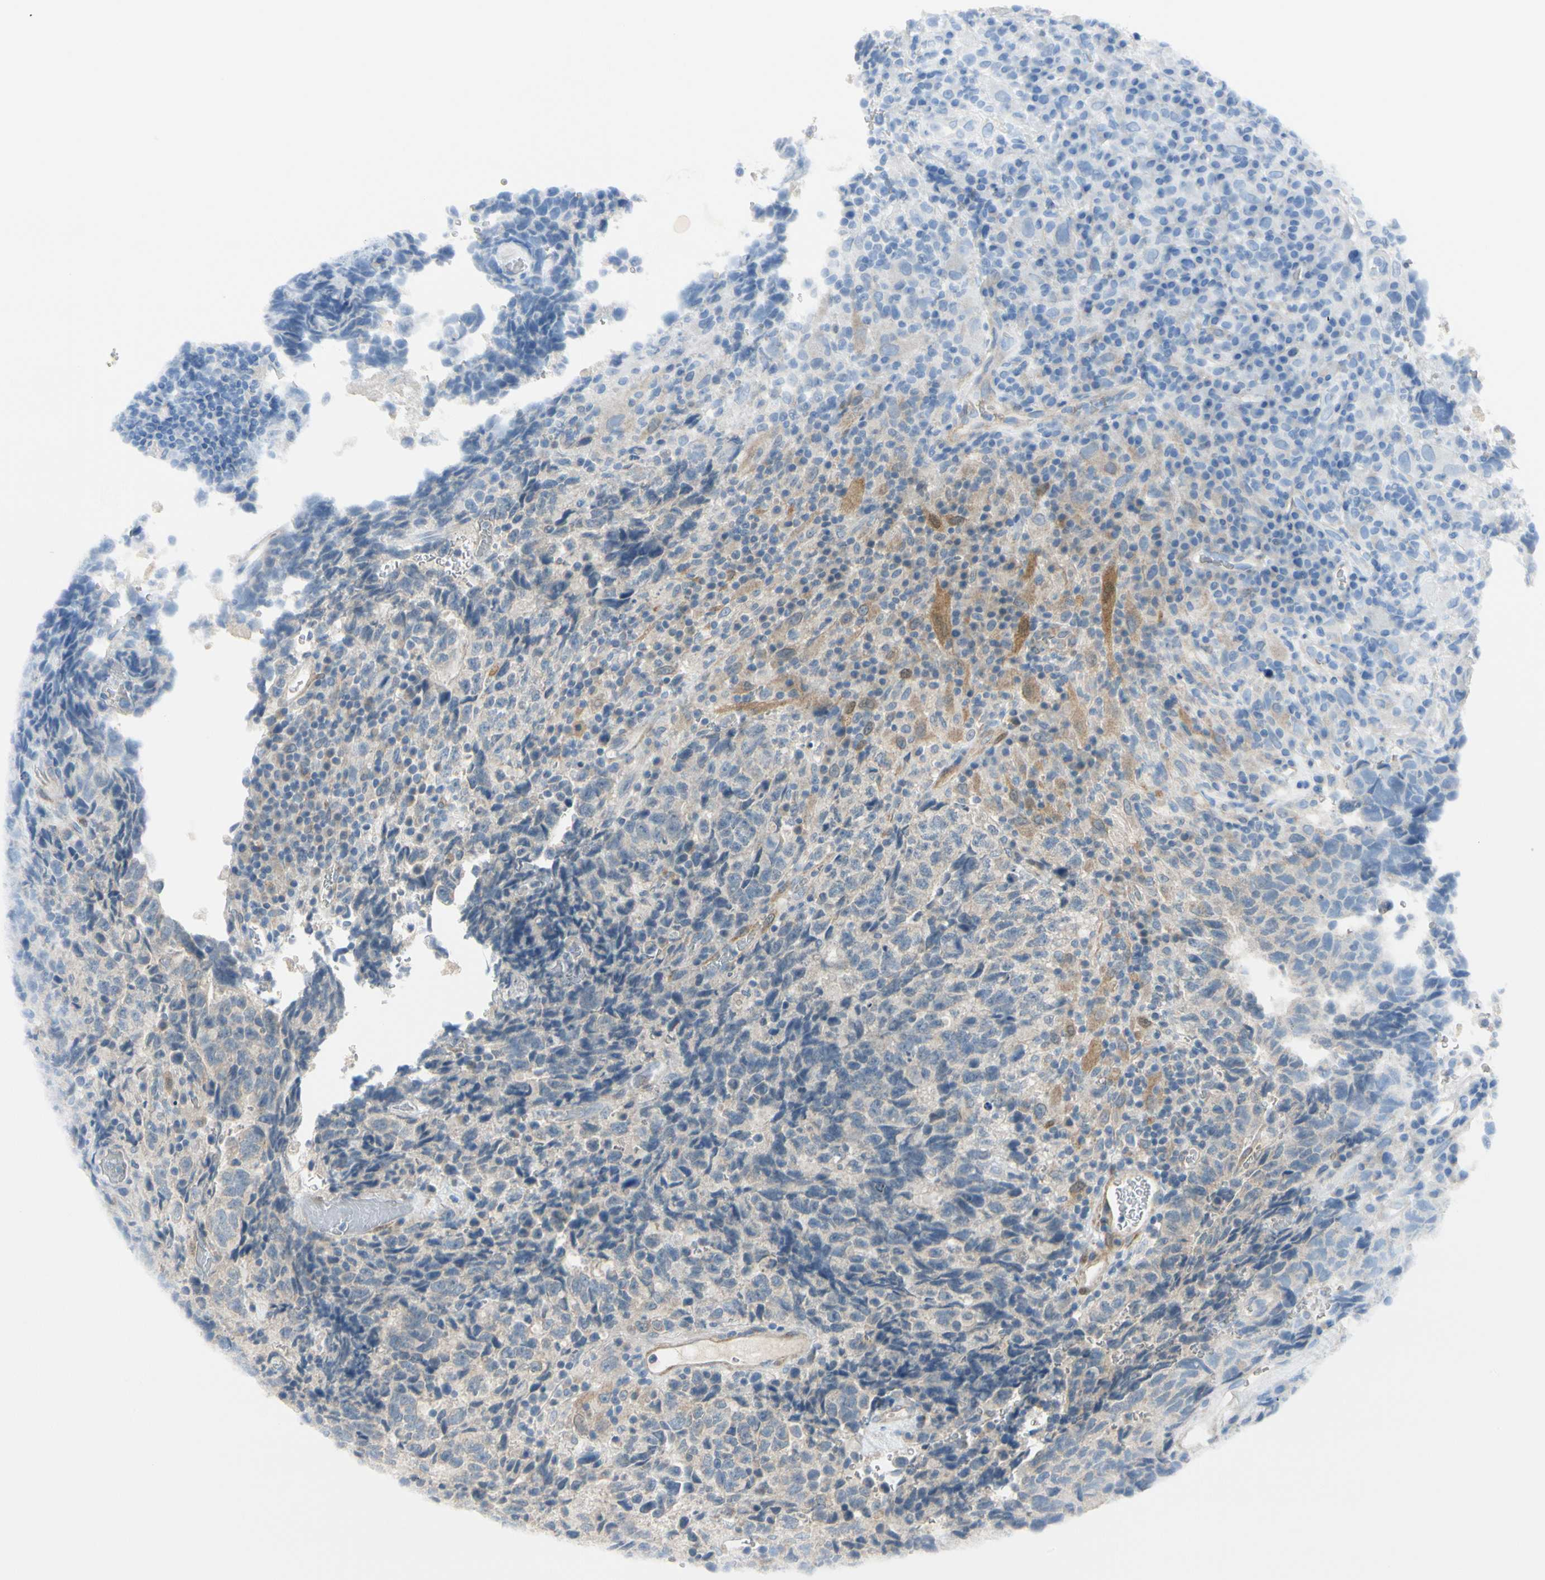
{"staining": {"intensity": "weak", "quantity": "25%-75%", "location": "cytoplasmic/membranous"}, "tissue": "testis cancer", "cell_type": "Tumor cells", "image_type": "cancer", "snomed": [{"axis": "morphology", "description": "Necrosis, NOS"}, {"axis": "morphology", "description": "Carcinoma, Embryonal, NOS"}, {"axis": "topography", "description": "Testis"}], "caption": "Embryonal carcinoma (testis) tissue displays weak cytoplasmic/membranous positivity in approximately 25%-75% of tumor cells", "gene": "FHL2", "patient": {"sex": "male", "age": 19}}